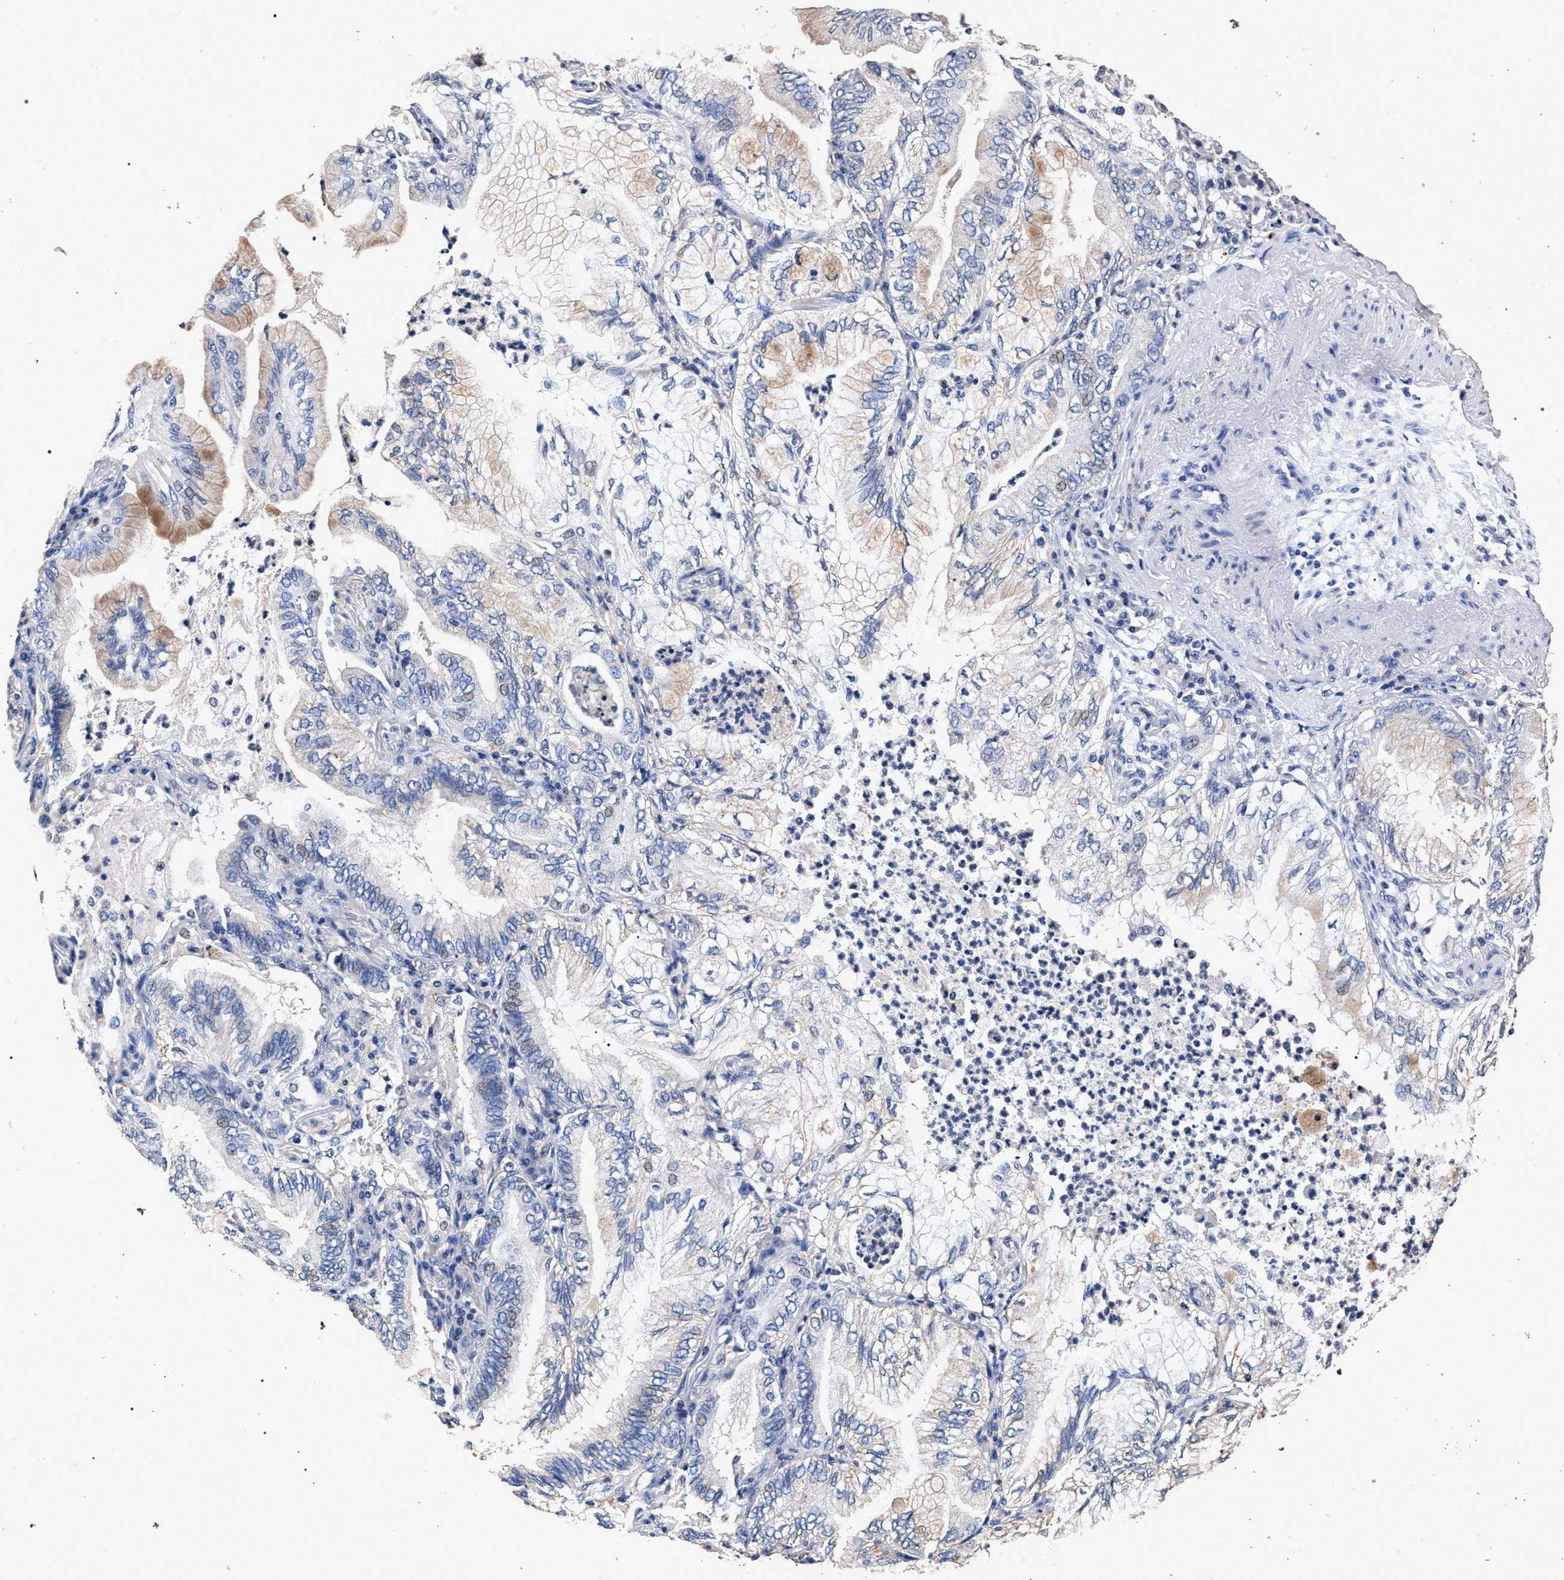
{"staining": {"intensity": "moderate", "quantity": "<25%", "location": "cytoplasmic/membranous"}, "tissue": "lung cancer", "cell_type": "Tumor cells", "image_type": "cancer", "snomed": [{"axis": "morphology", "description": "Adenocarcinoma, NOS"}, {"axis": "topography", "description": "Lung"}], "caption": "A photomicrograph of lung cancer (adenocarcinoma) stained for a protein exhibits moderate cytoplasmic/membranous brown staining in tumor cells.", "gene": "ATP1A2", "patient": {"sex": "female", "age": 70}}